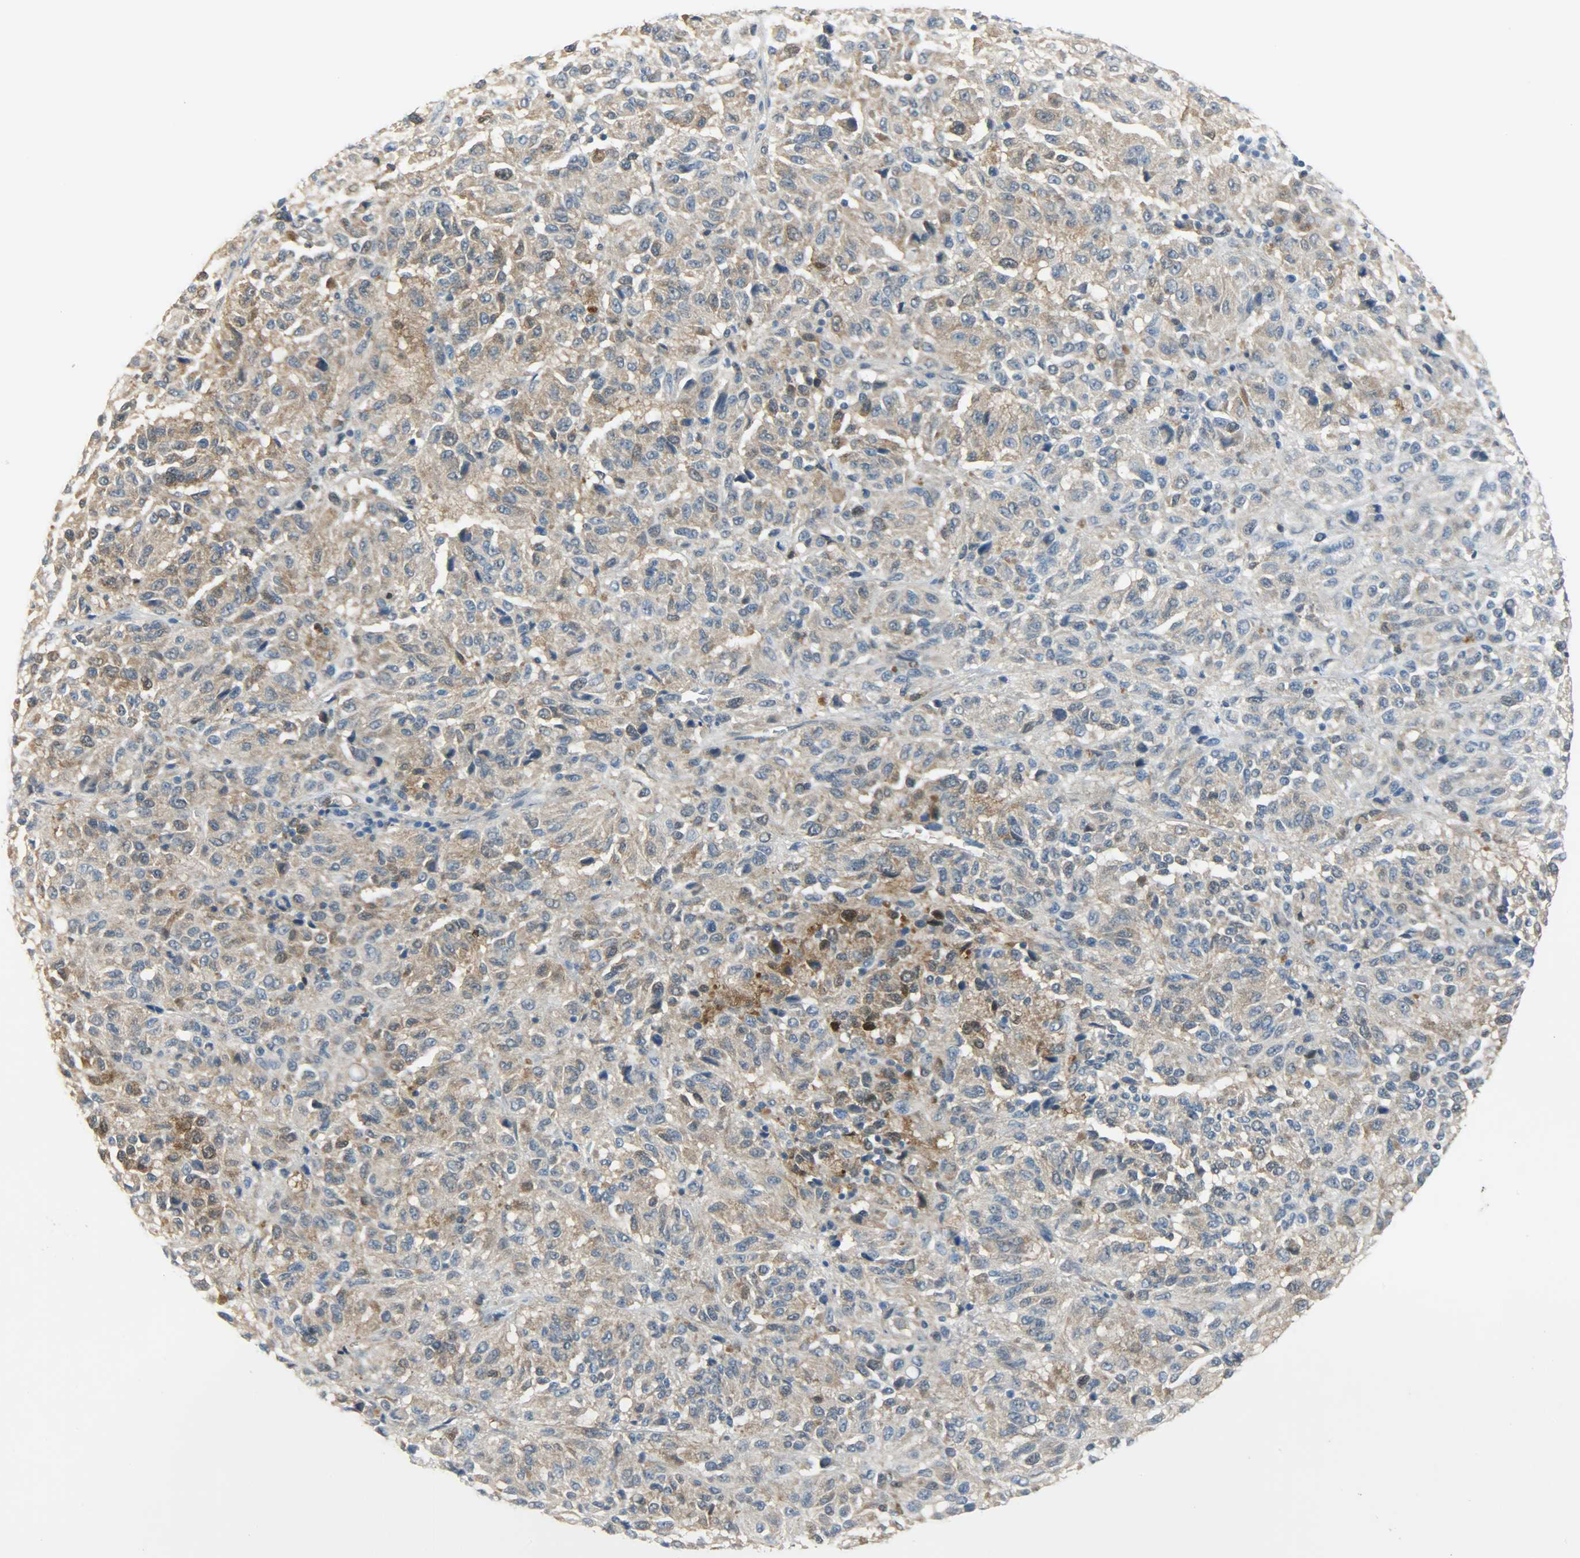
{"staining": {"intensity": "weak", "quantity": "25%-75%", "location": "cytoplasmic/membranous"}, "tissue": "melanoma", "cell_type": "Tumor cells", "image_type": "cancer", "snomed": [{"axis": "morphology", "description": "Malignant melanoma, Metastatic site"}, {"axis": "topography", "description": "Lung"}], "caption": "A low amount of weak cytoplasmic/membranous positivity is present in approximately 25%-75% of tumor cells in melanoma tissue.", "gene": "EIF4EBP1", "patient": {"sex": "male", "age": 64}}